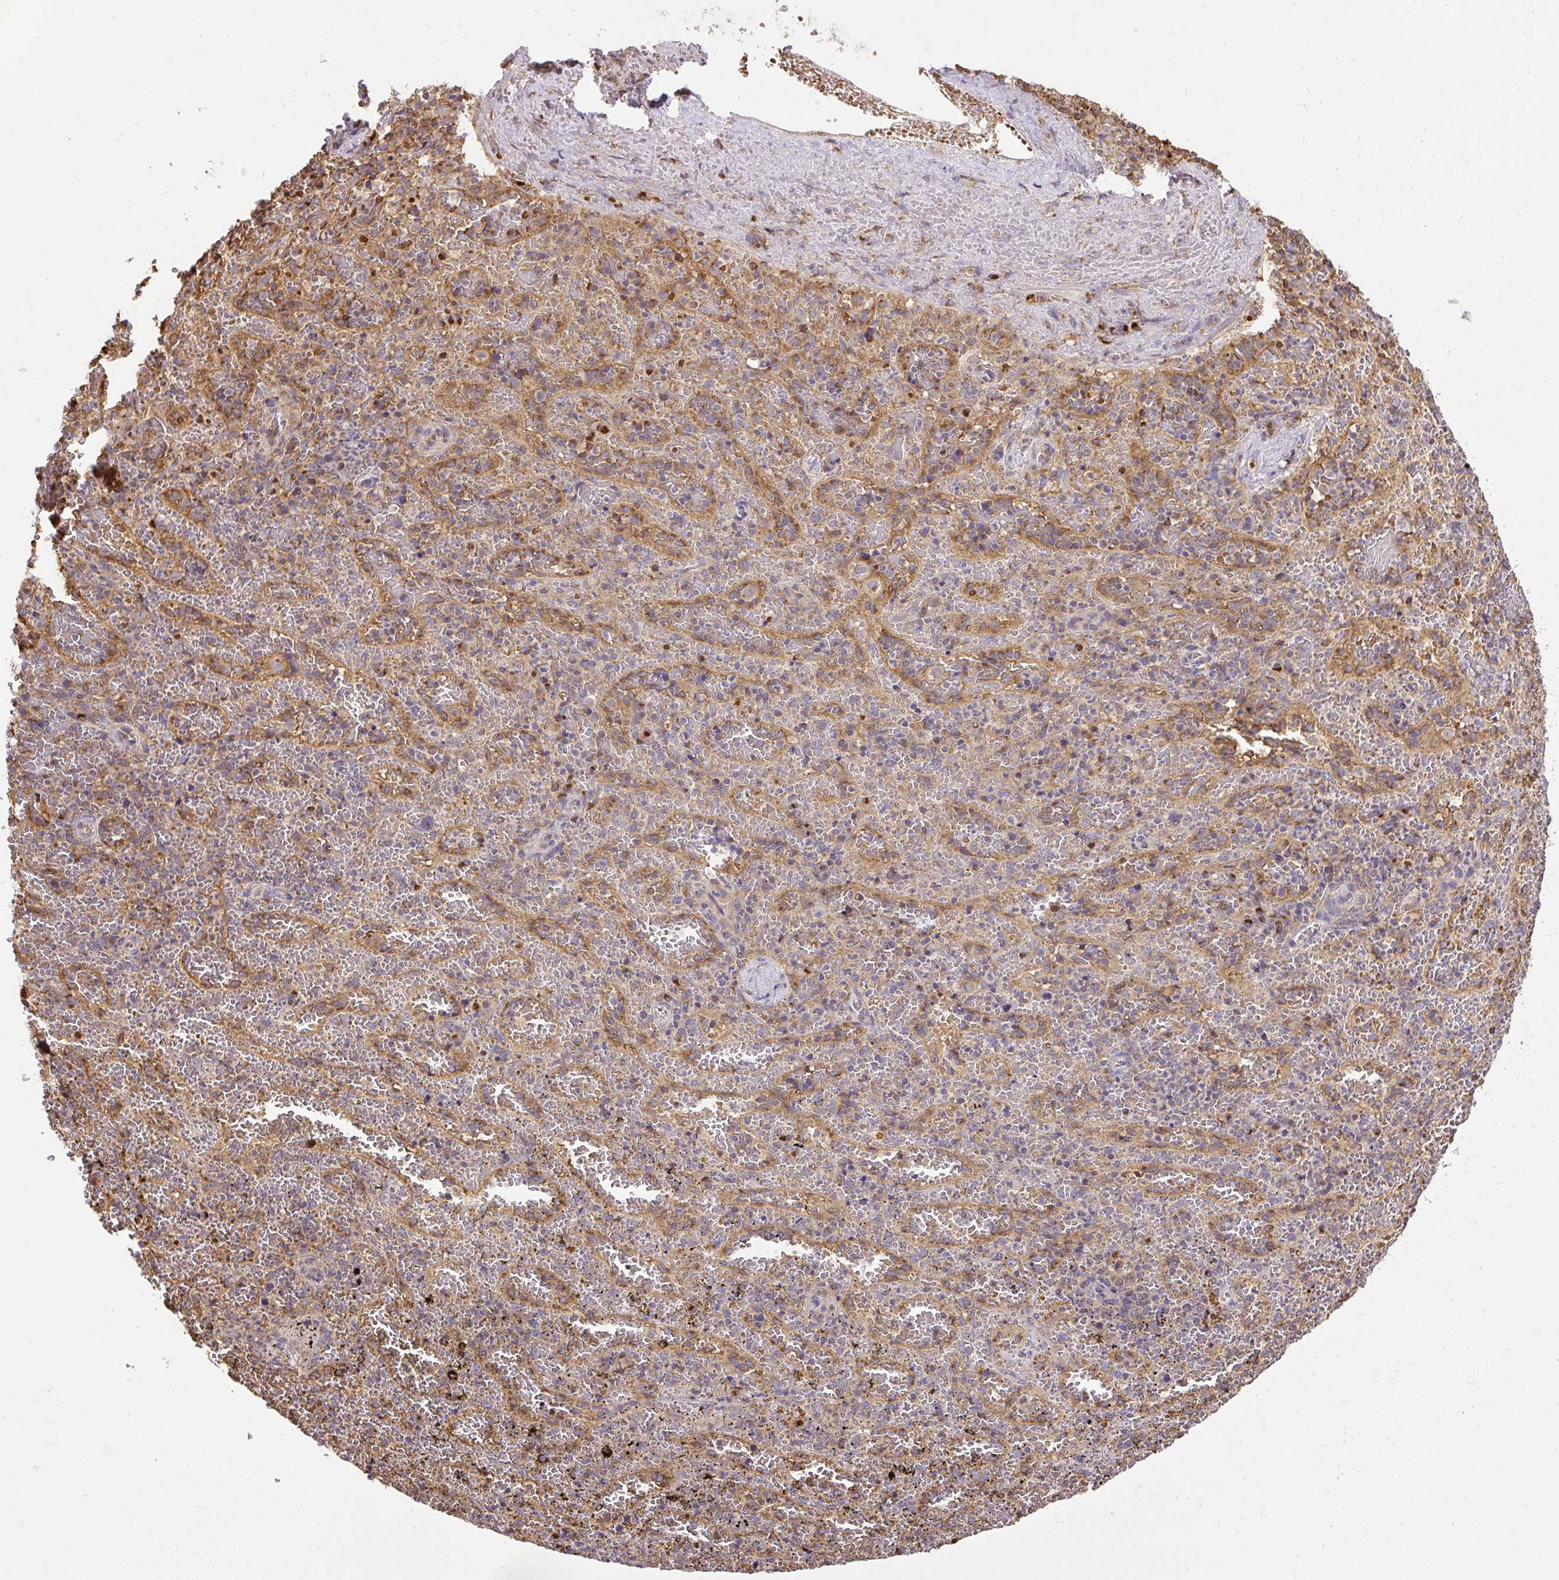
{"staining": {"intensity": "negative", "quantity": "none", "location": "none"}, "tissue": "spleen", "cell_type": "Cells in red pulp", "image_type": "normal", "snomed": [{"axis": "morphology", "description": "Normal tissue, NOS"}, {"axis": "topography", "description": "Spleen"}], "caption": "An image of spleen stained for a protein shows no brown staining in cells in red pulp. (DAB (3,3'-diaminobenzidine) immunohistochemistry visualized using brightfield microscopy, high magnification).", "gene": "SMC4", "patient": {"sex": "female", "age": 50}}